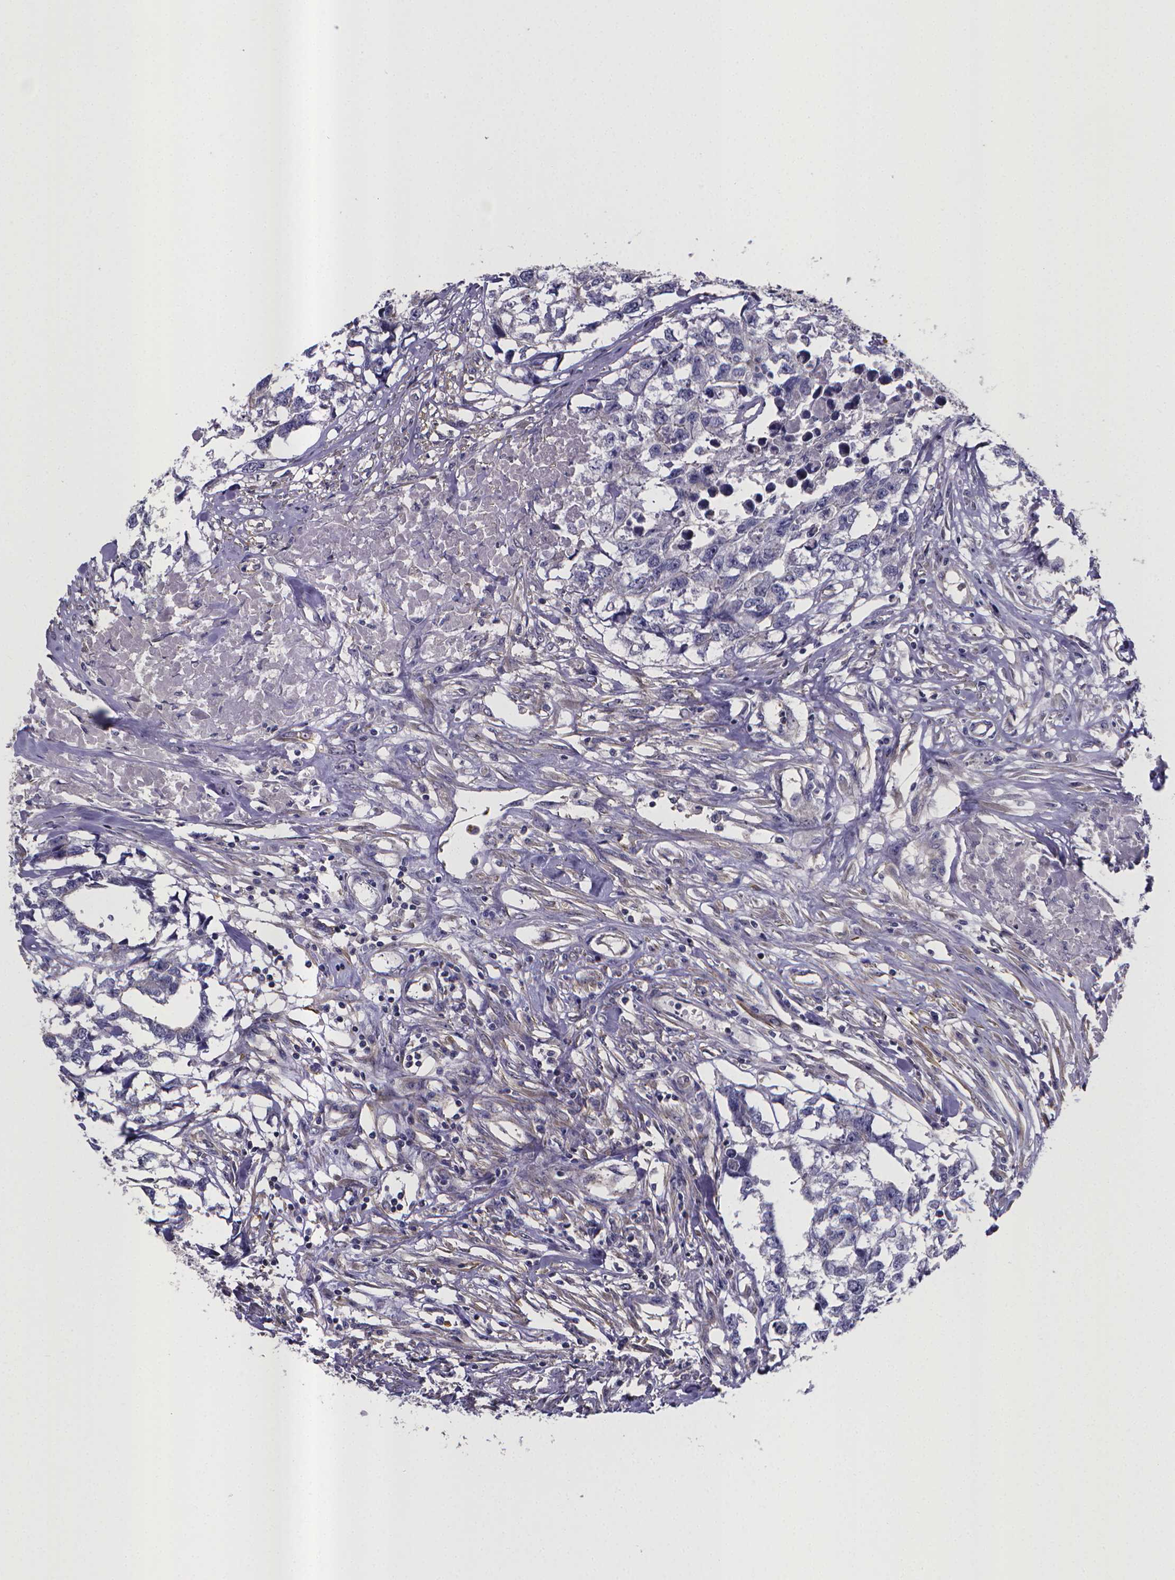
{"staining": {"intensity": "negative", "quantity": "none", "location": "none"}, "tissue": "testis cancer", "cell_type": "Tumor cells", "image_type": "cancer", "snomed": [{"axis": "morphology", "description": "Carcinoma, Embryonal, NOS"}, {"axis": "morphology", "description": "Teratoma, malignant, NOS"}, {"axis": "topography", "description": "Testis"}], "caption": "Testis cancer (malignant teratoma) stained for a protein using IHC displays no staining tumor cells.", "gene": "RERG", "patient": {"sex": "male", "age": 44}}